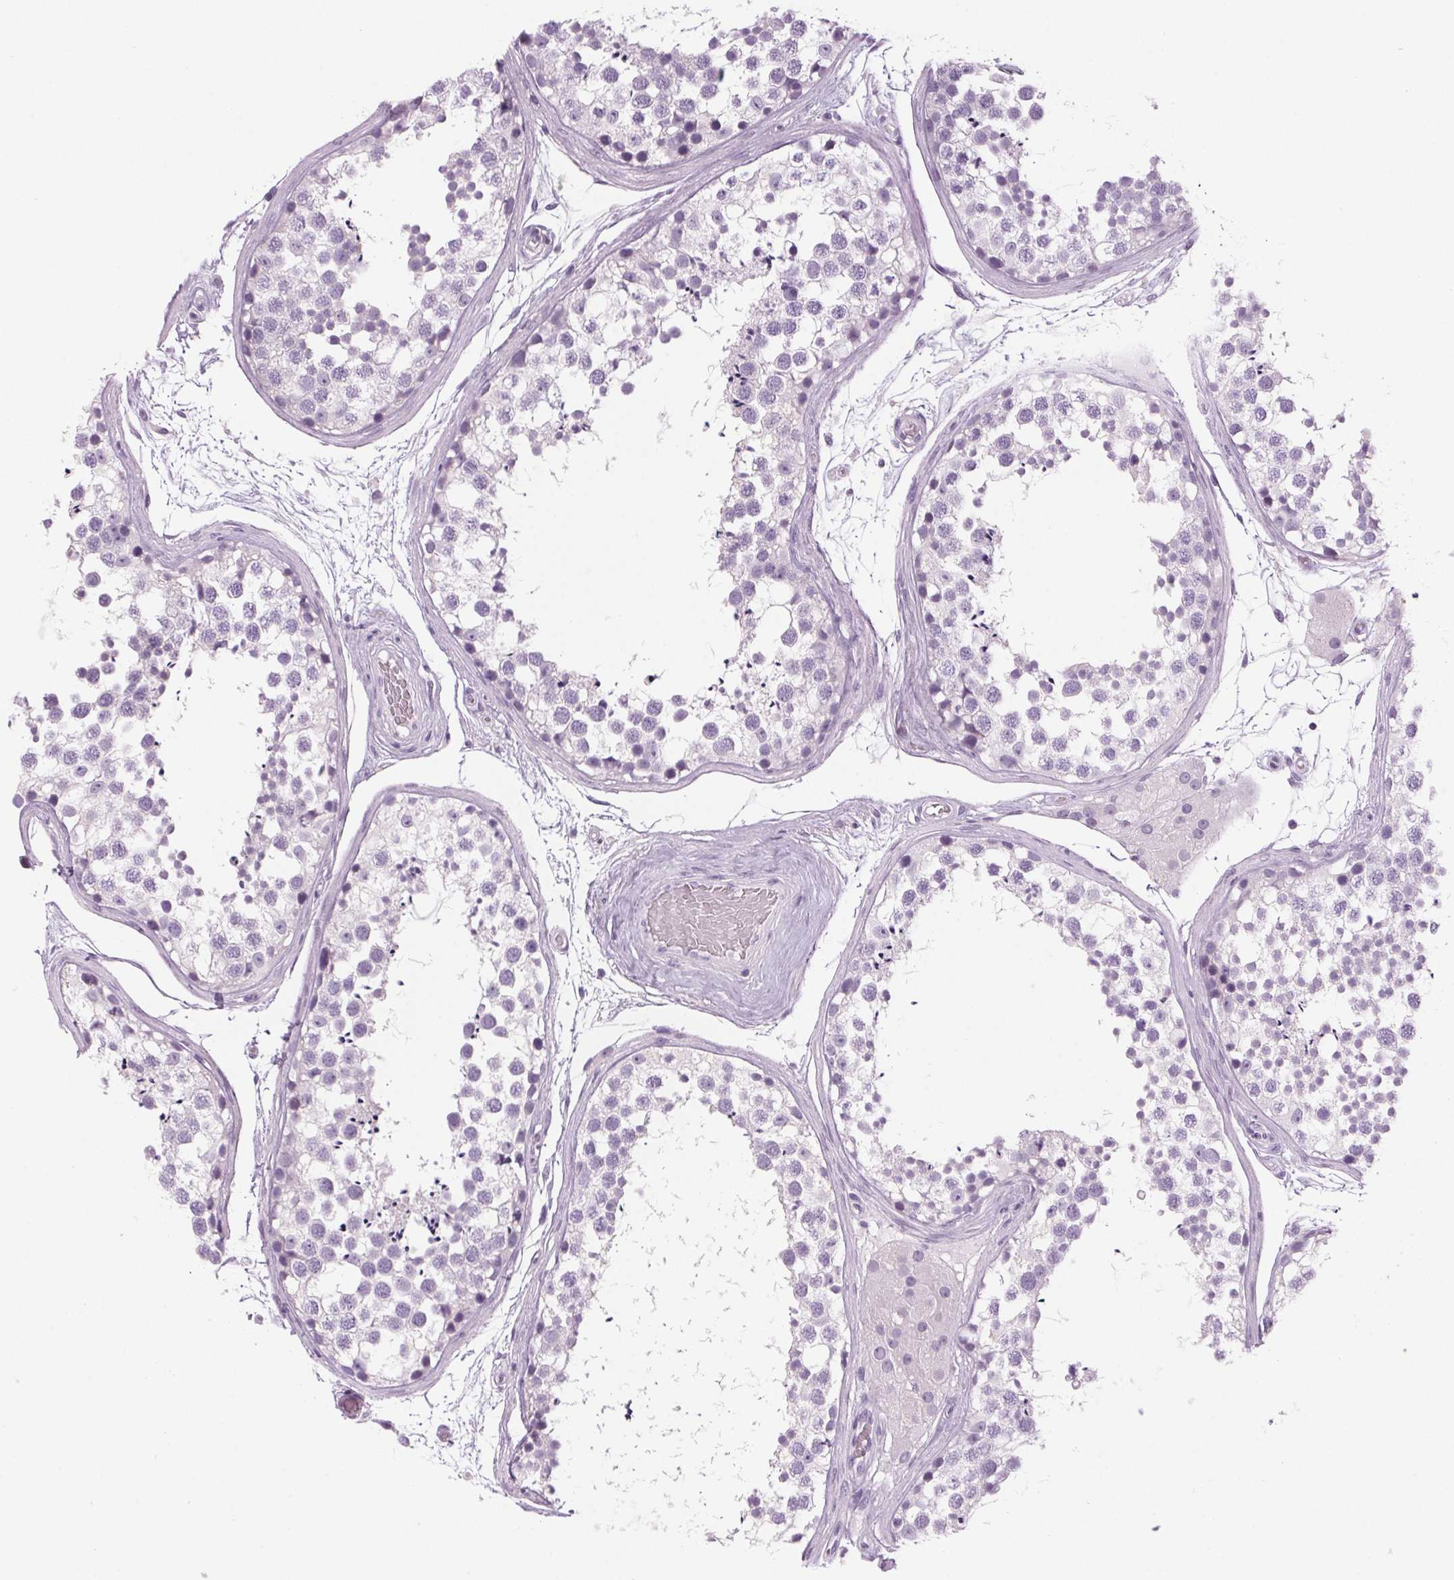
{"staining": {"intensity": "negative", "quantity": "none", "location": "none"}, "tissue": "testis", "cell_type": "Cells in seminiferous ducts", "image_type": "normal", "snomed": [{"axis": "morphology", "description": "Normal tissue, NOS"}, {"axis": "morphology", "description": "Seminoma, NOS"}, {"axis": "topography", "description": "Testis"}], "caption": "IHC micrograph of unremarkable testis: human testis stained with DAB (3,3'-diaminobenzidine) displays no significant protein positivity in cells in seminiferous ducts. The staining was performed using DAB to visualize the protein expression in brown, while the nuclei were stained in blue with hematoxylin (Magnification: 20x).", "gene": "LRP2", "patient": {"sex": "male", "age": 65}}